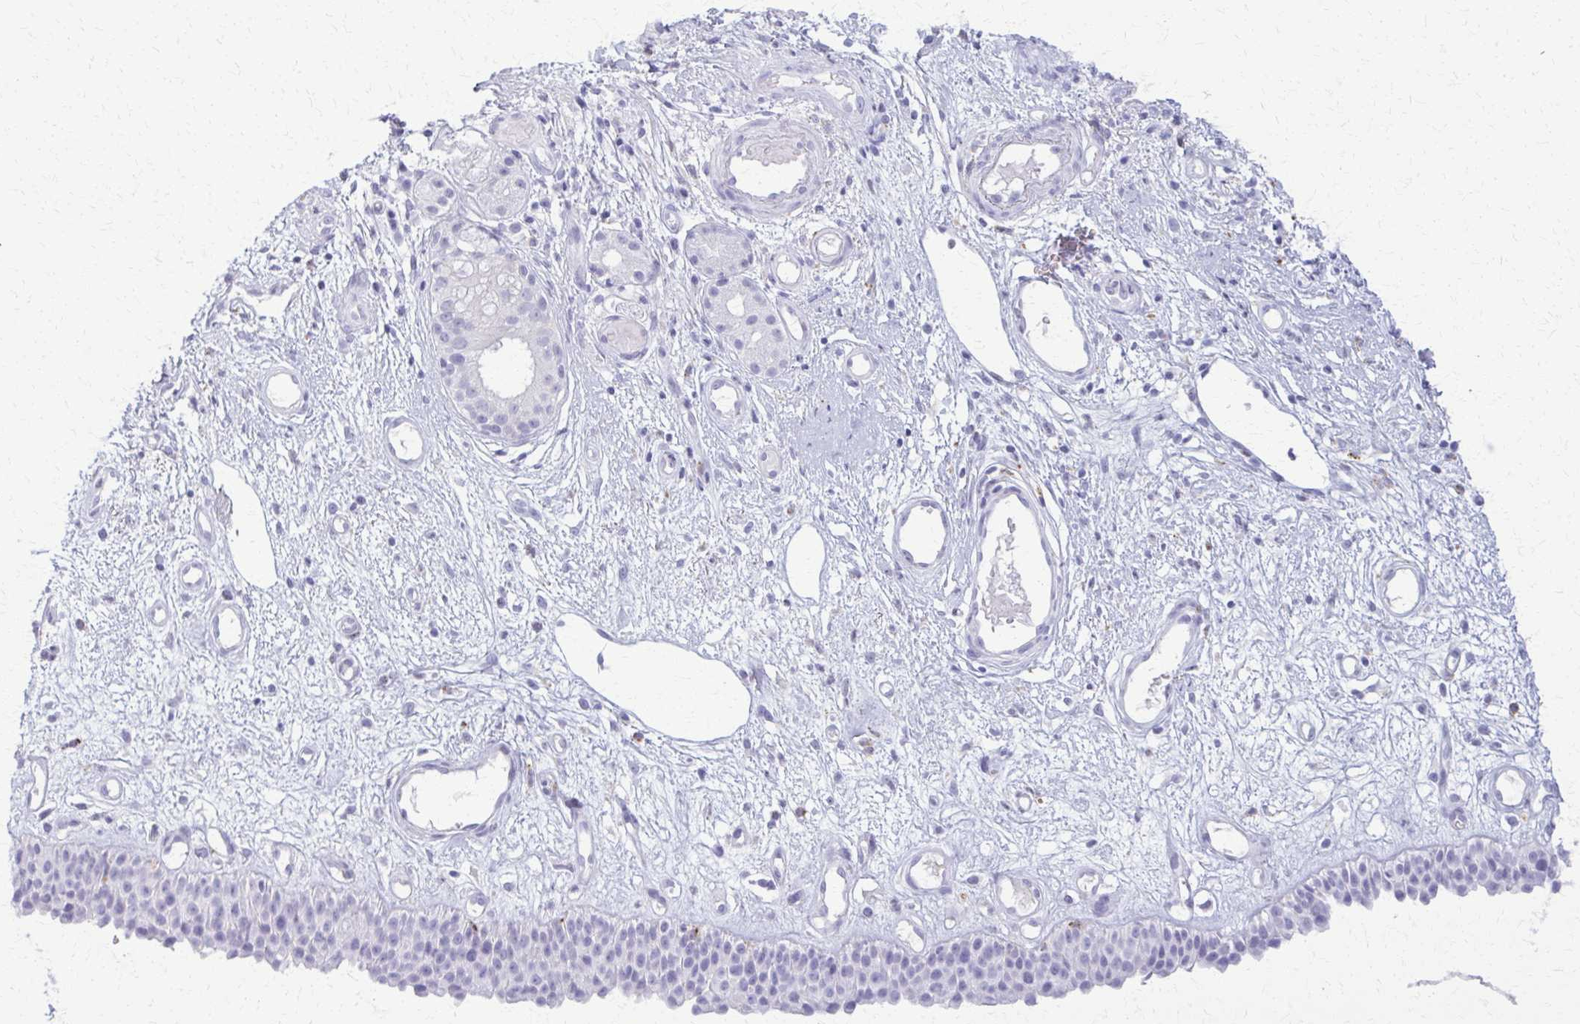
{"staining": {"intensity": "negative", "quantity": "none", "location": "none"}, "tissue": "nasopharynx", "cell_type": "Respiratory epithelial cells", "image_type": "normal", "snomed": [{"axis": "morphology", "description": "Normal tissue, NOS"}, {"axis": "morphology", "description": "Inflammation, NOS"}, {"axis": "topography", "description": "Nasopharynx"}], "caption": "This is an immunohistochemistry (IHC) histopathology image of benign human nasopharynx. There is no staining in respiratory epithelial cells.", "gene": "ACSM2A", "patient": {"sex": "male", "age": 54}}